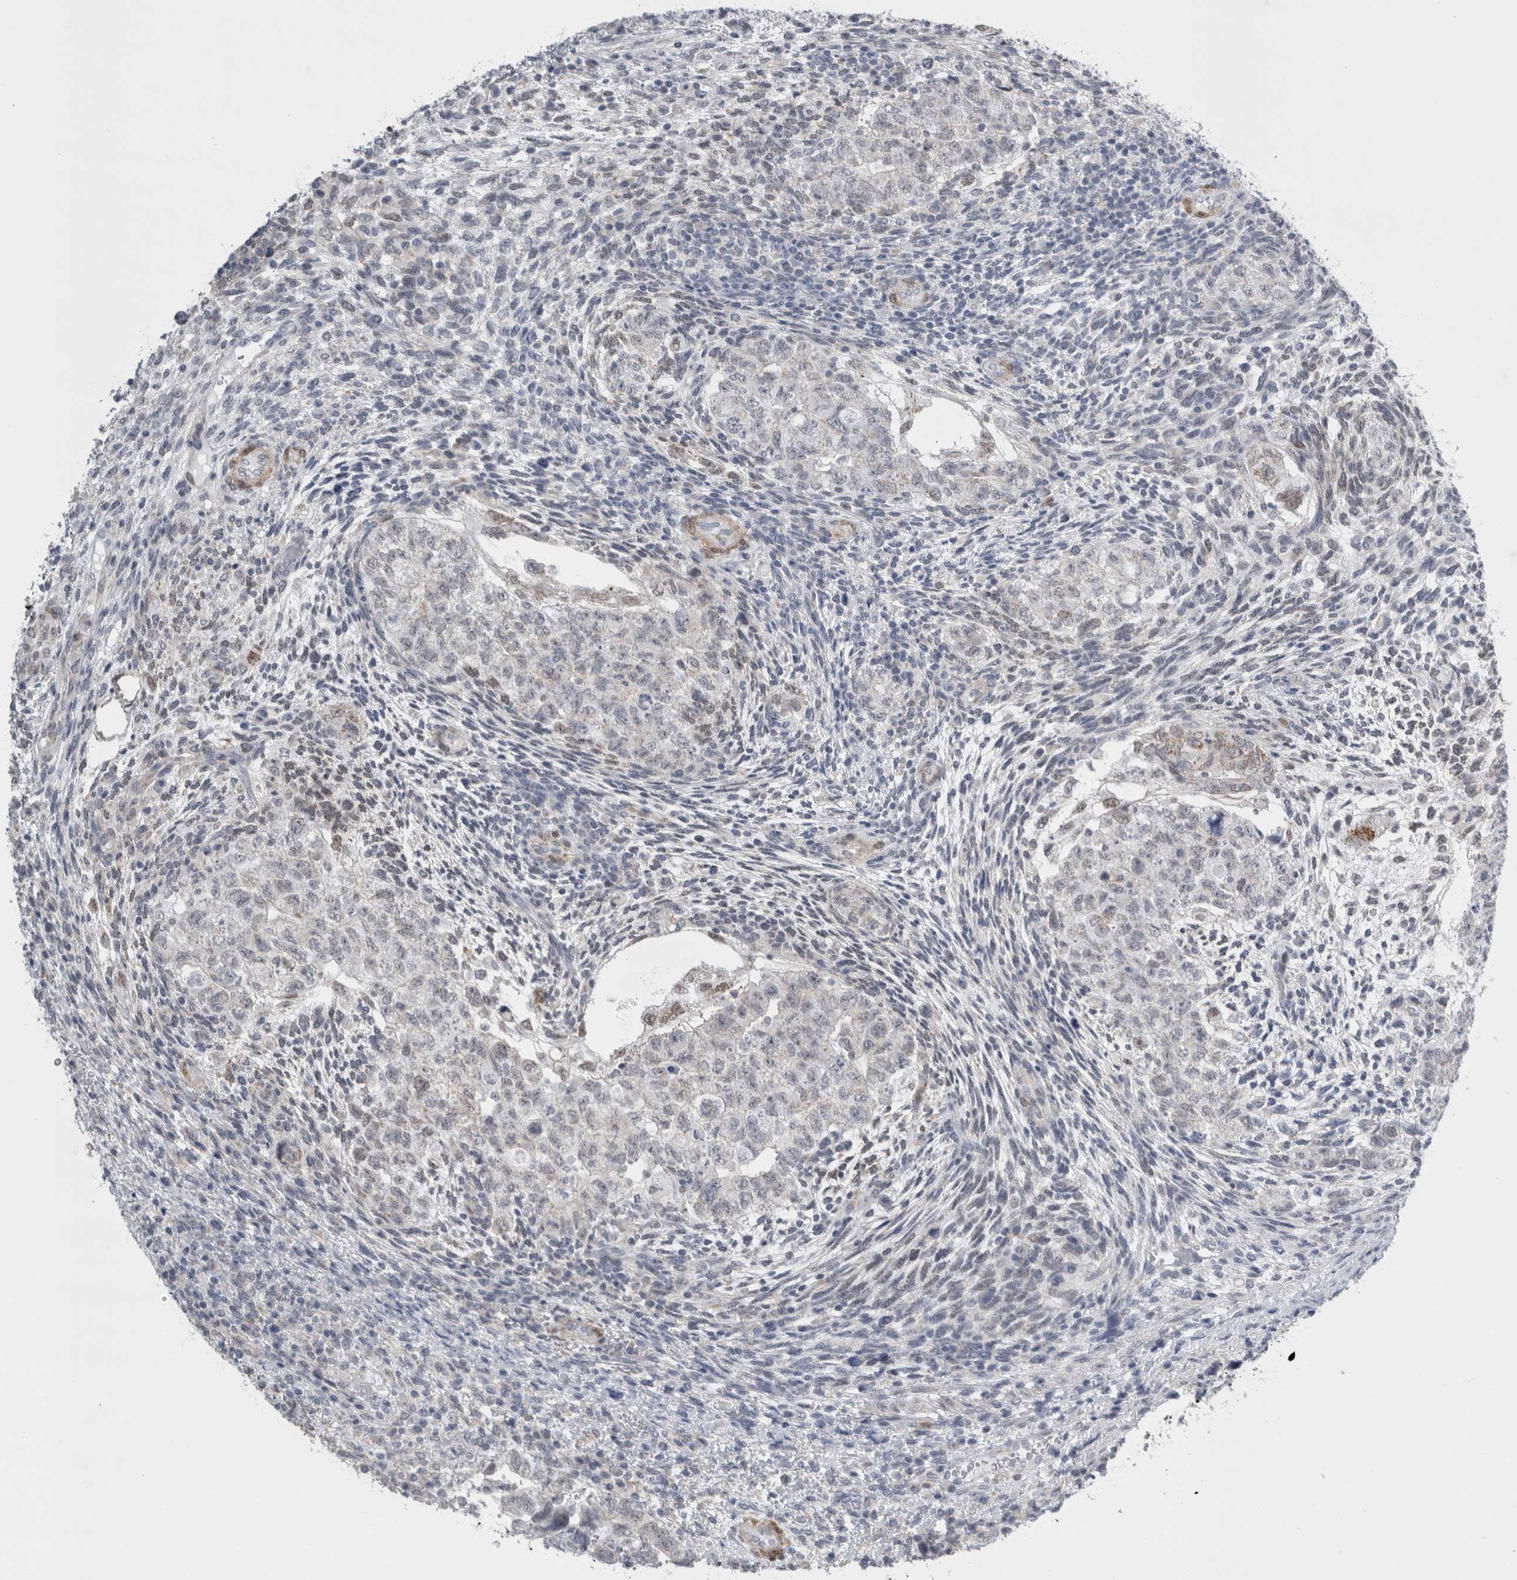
{"staining": {"intensity": "negative", "quantity": "none", "location": "none"}, "tissue": "testis cancer", "cell_type": "Tumor cells", "image_type": "cancer", "snomed": [{"axis": "morphology", "description": "Normal tissue, NOS"}, {"axis": "morphology", "description": "Carcinoma, Embryonal, NOS"}, {"axis": "topography", "description": "Testis"}], "caption": "Embryonal carcinoma (testis) stained for a protein using IHC exhibits no positivity tumor cells.", "gene": "PLIN1", "patient": {"sex": "male", "age": 36}}